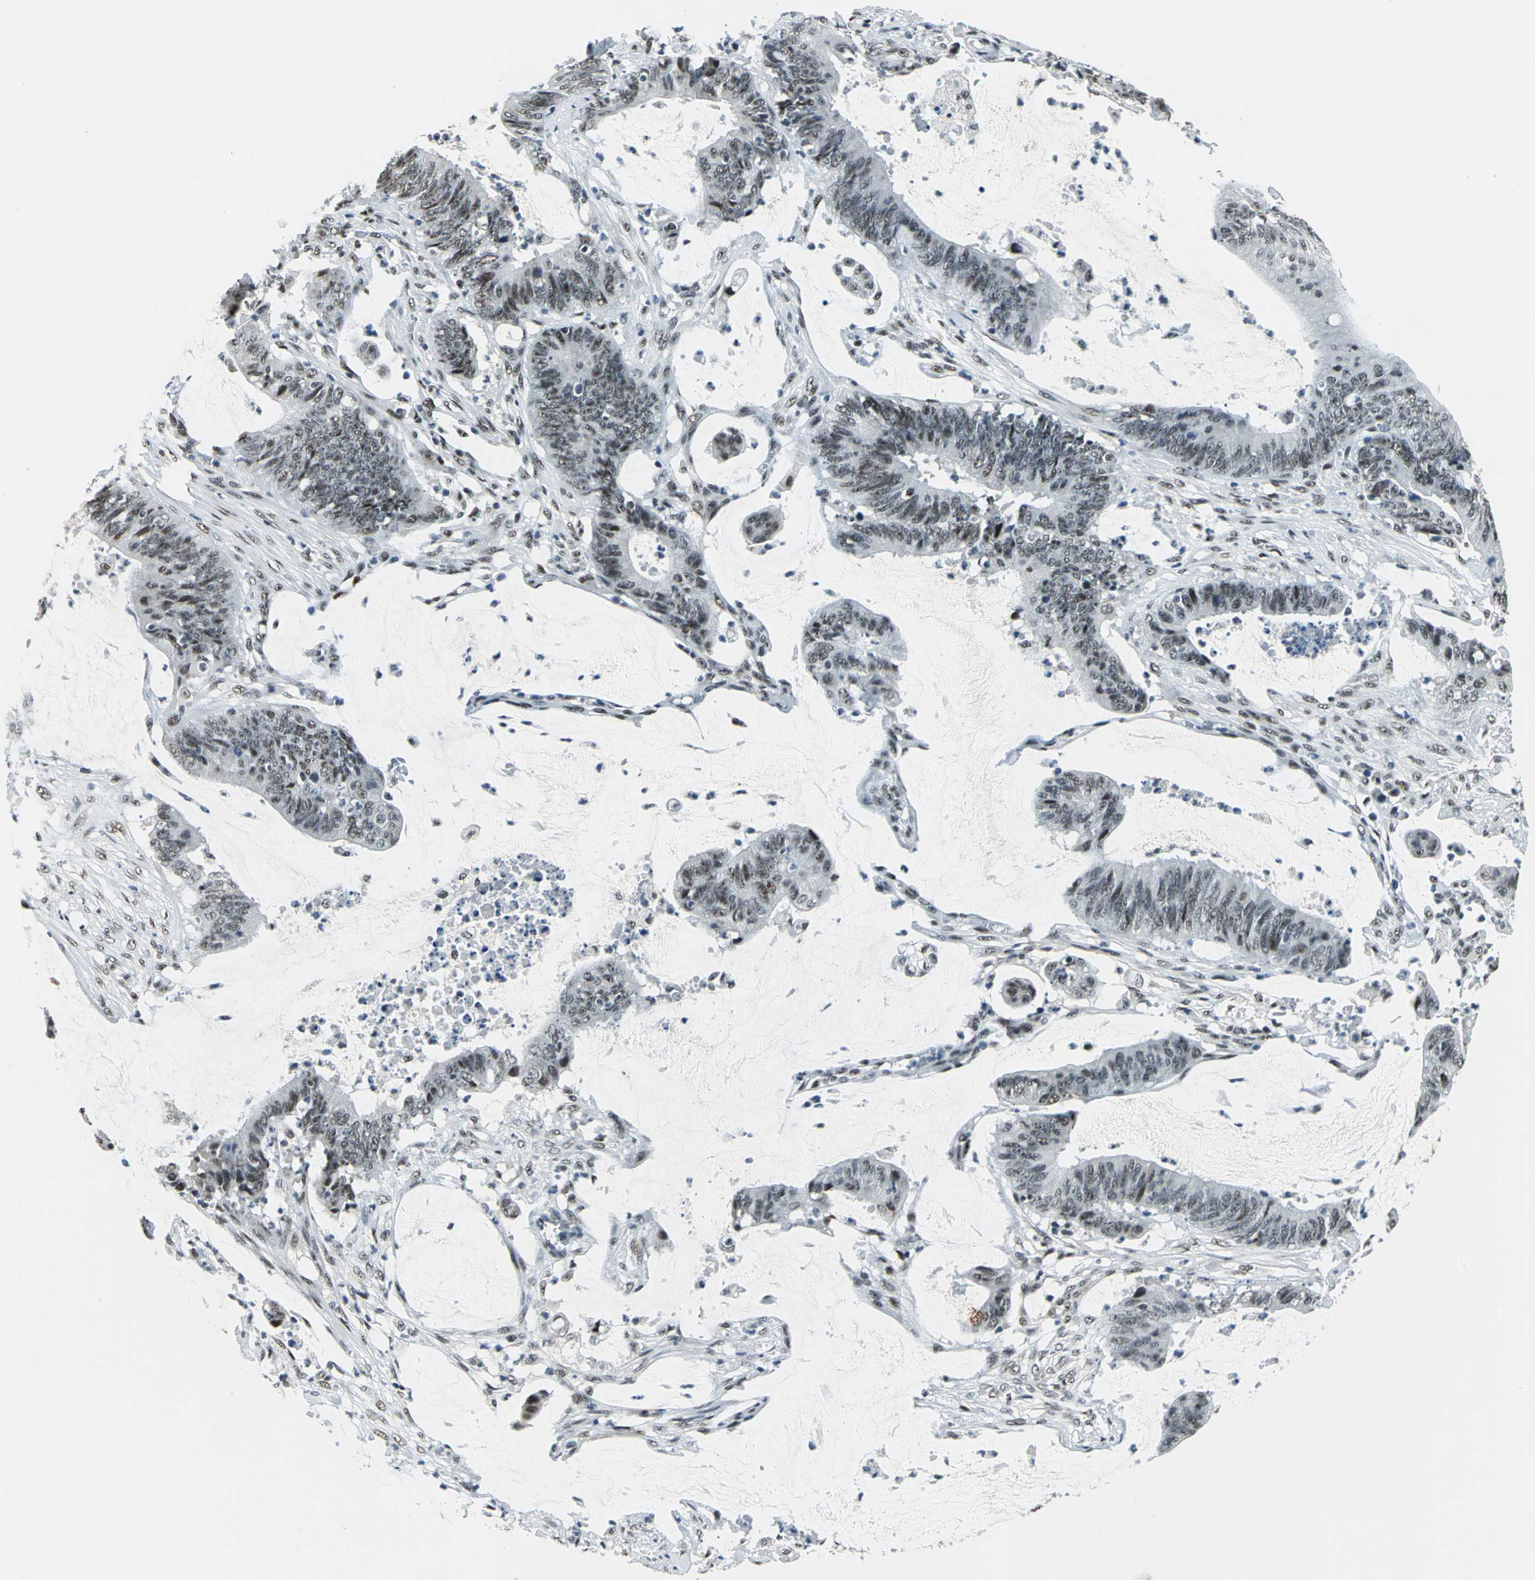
{"staining": {"intensity": "moderate", "quantity": ">75%", "location": "nuclear"}, "tissue": "colorectal cancer", "cell_type": "Tumor cells", "image_type": "cancer", "snomed": [{"axis": "morphology", "description": "Adenocarcinoma, NOS"}, {"axis": "topography", "description": "Rectum"}], "caption": "Immunohistochemical staining of human colorectal cancer (adenocarcinoma) reveals medium levels of moderate nuclear expression in about >75% of tumor cells. Ihc stains the protein of interest in brown and the nuclei are stained blue.", "gene": "KAT6B", "patient": {"sex": "female", "age": 66}}